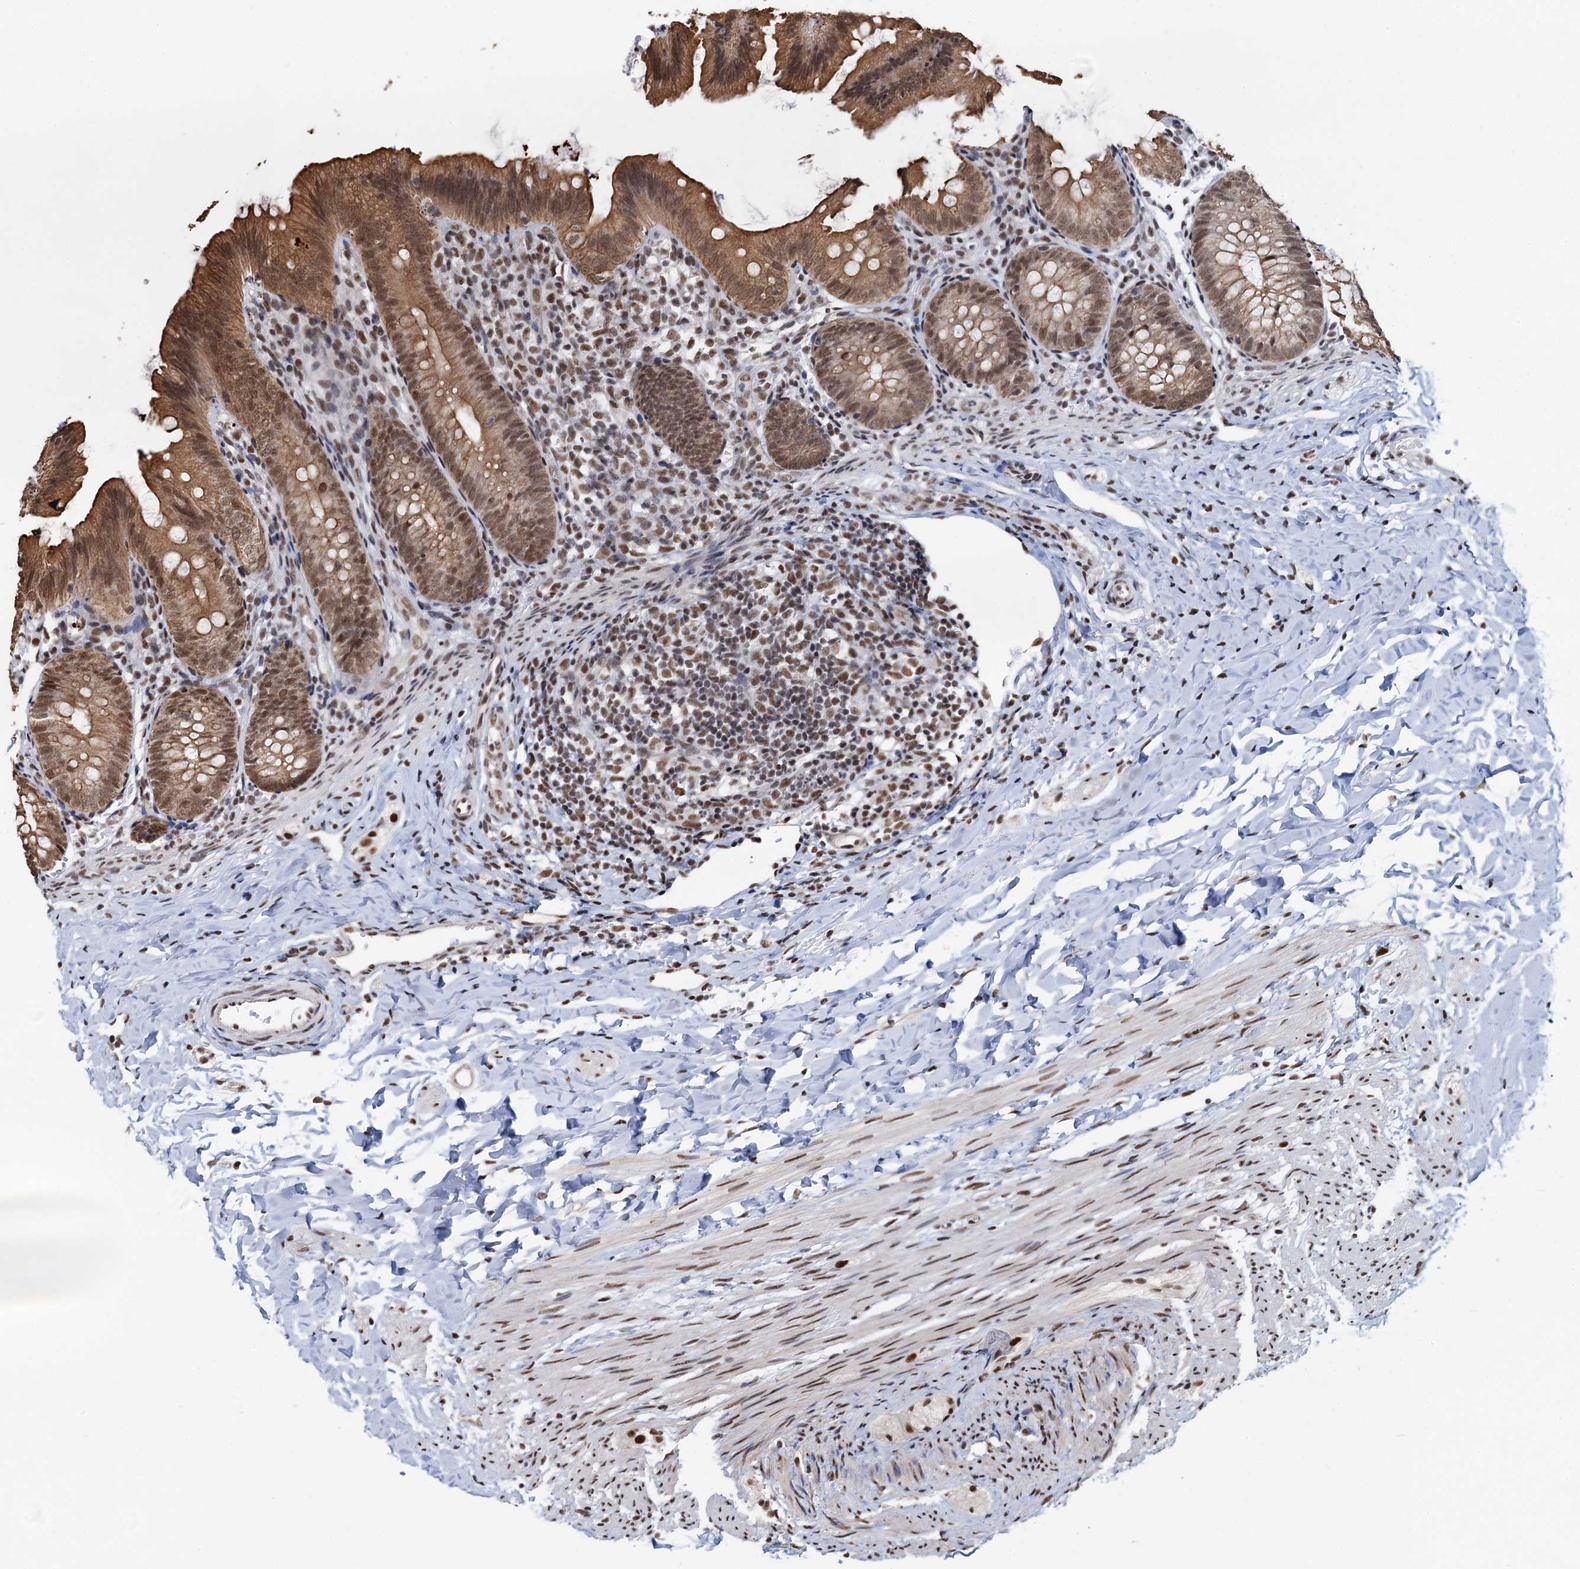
{"staining": {"intensity": "strong", "quantity": ">75%", "location": "cytoplasmic/membranous,nuclear"}, "tissue": "appendix", "cell_type": "Glandular cells", "image_type": "normal", "snomed": [{"axis": "morphology", "description": "Normal tissue, NOS"}, {"axis": "topography", "description": "Appendix"}], "caption": "Human appendix stained with a protein marker exhibits strong staining in glandular cells.", "gene": "ZNF609", "patient": {"sex": "male", "age": 1}}